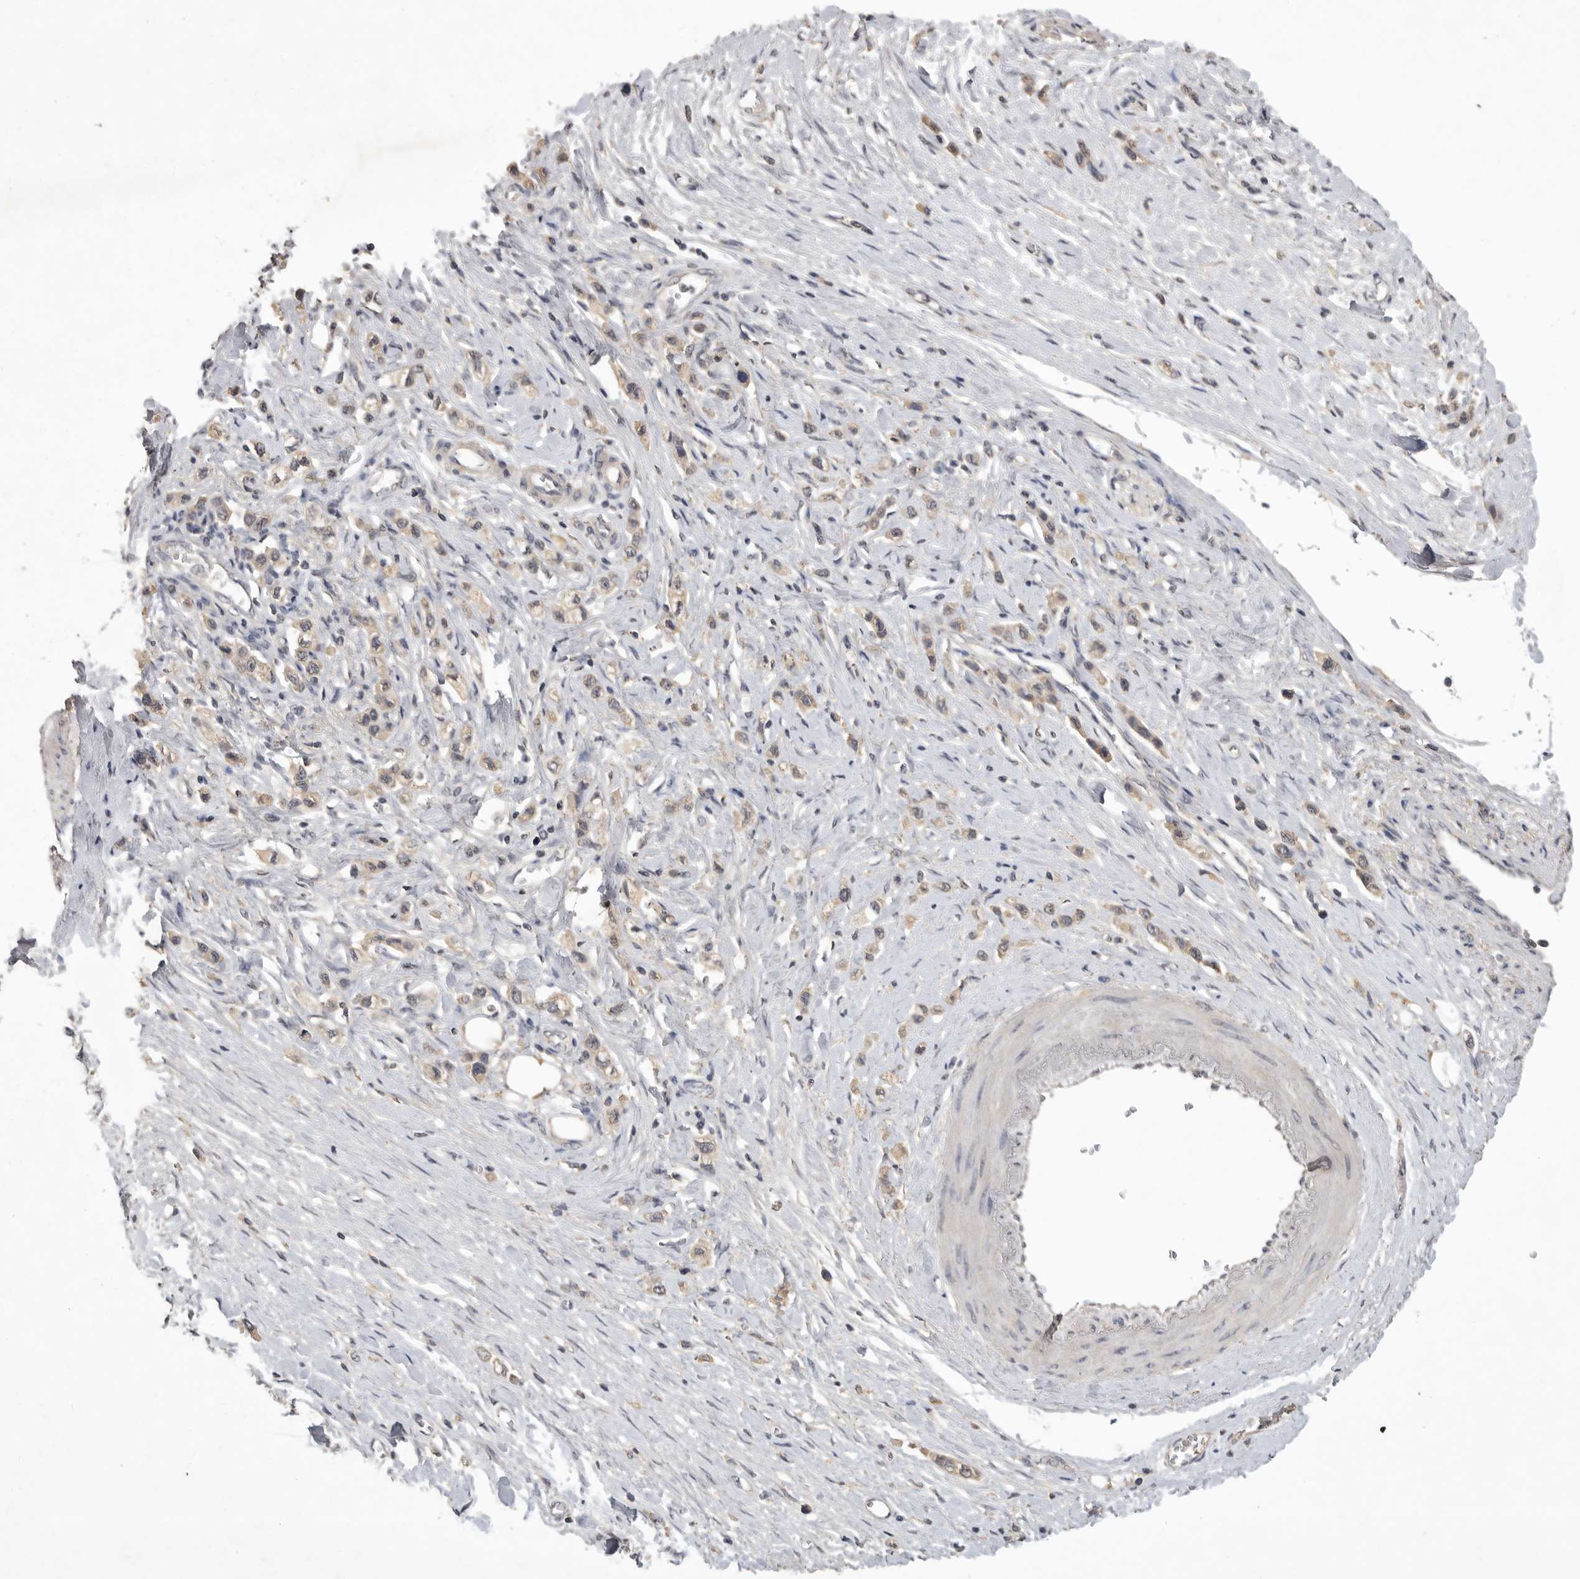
{"staining": {"intensity": "weak", "quantity": "<25%", "location": "cytoplasmic/membranous"}, "tissue": "stomach cancer", "cell_type": "Tumor cells", "image_type": "cancer", "snomed": [{"axis": "morphology", "description": "Adenocarcinoma, NOS"}, {"axis": "topography", "description": "Stomach"}], "caption": "A photomicrograph of human adenocarcinoma (stomach) is negative for staining in tumor cells. (Immunohistochemistry (ihc), brightfield microscopy, high magnification).", "gene": "ZNF114", "patient": {"sex": "female", "age": 65}}